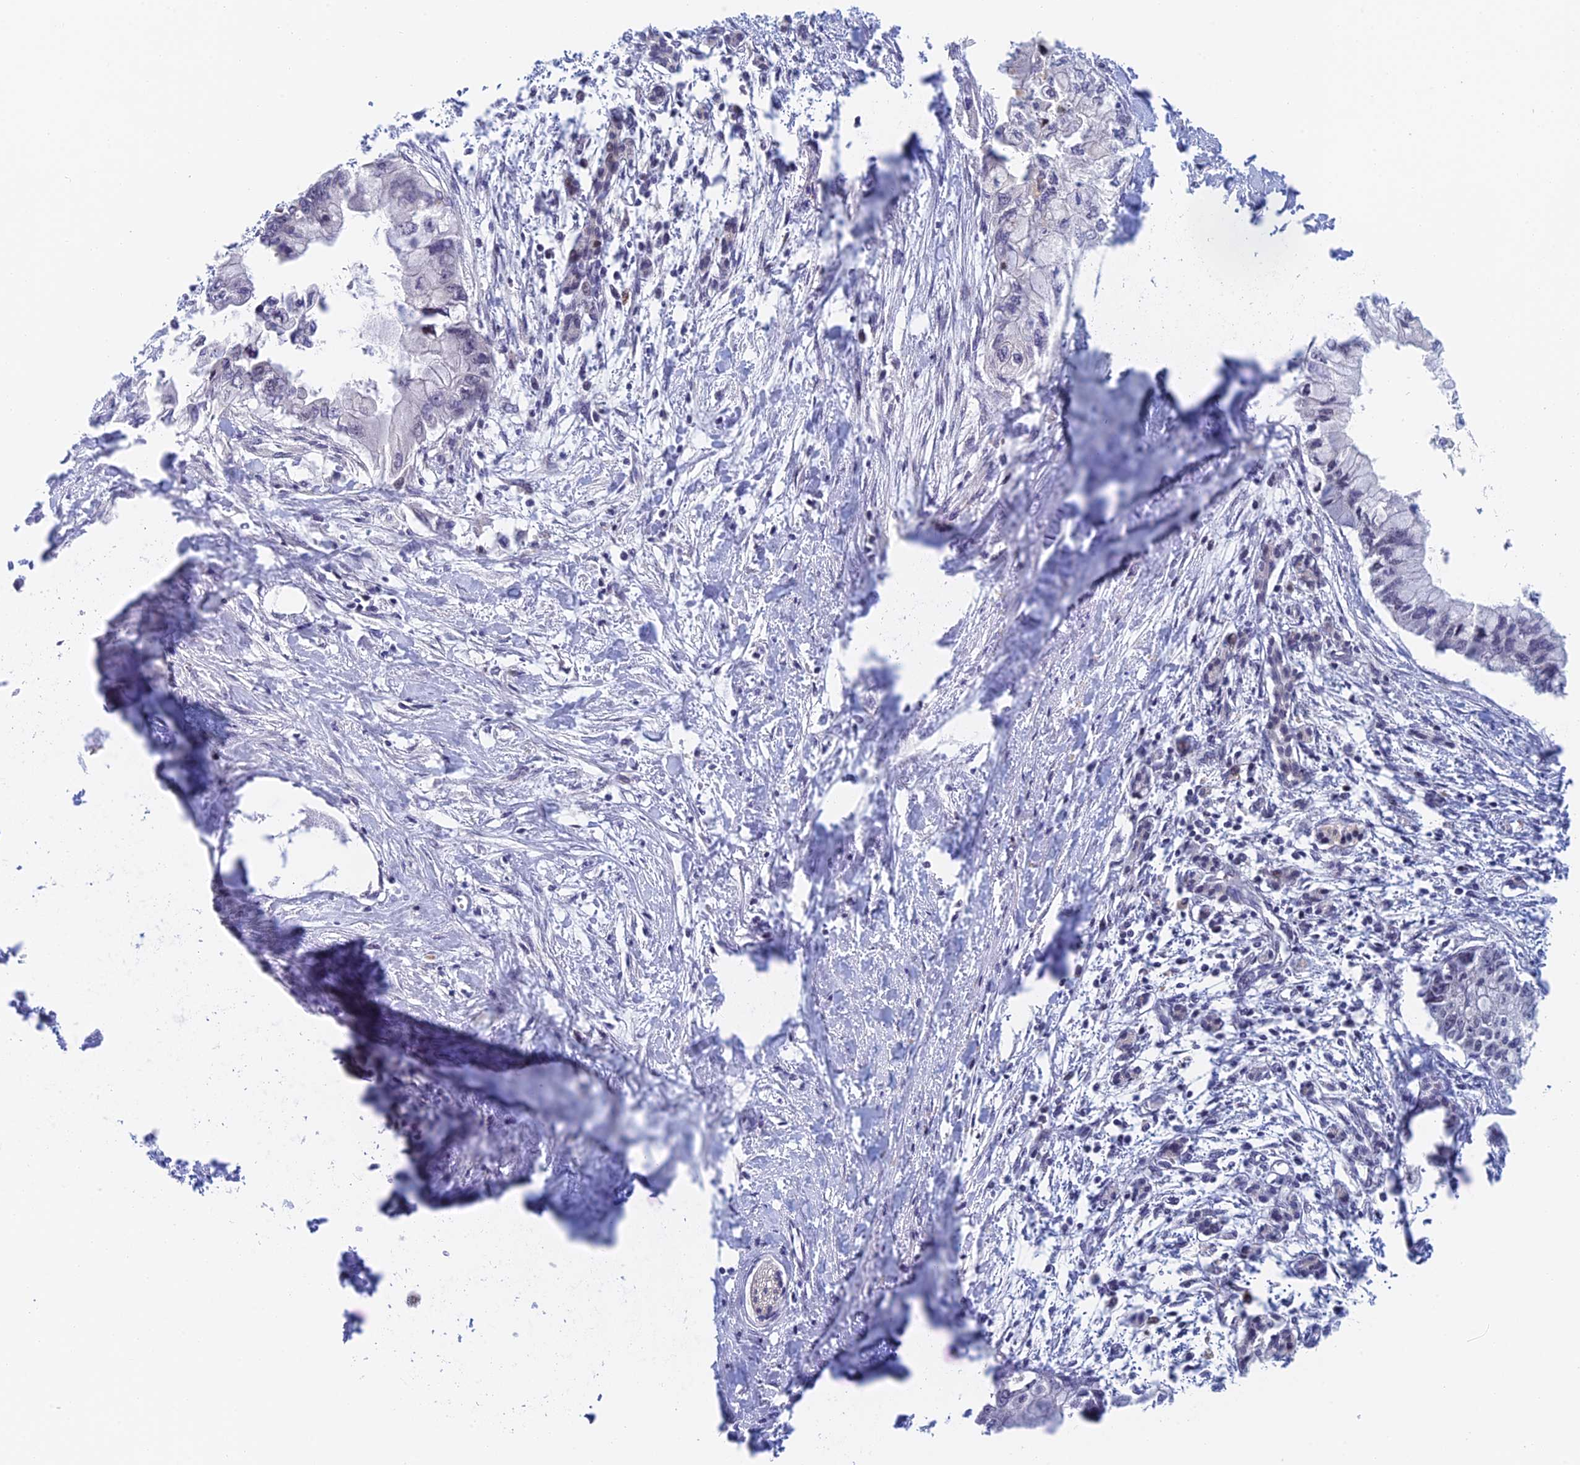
{"staining": {"intensity": "negative", "quantity": "none", "location": "none"}, "tissue": "pancreatic cancer", "cell_type": "Tumor cells", "image_type": "cancer", "snomed": [{"axis": "morphology", "description": "Adenocarcinoma, NOS"}, {"axis": "topography", "description": "Pancreas"}], "caption": "Immunohistochemistry histopathology image of neoplastic tissue: pancreatic adenocarcinoma stained with DAB shows no significant protein expression in tumor cells. (Brightfield microscopy of DAB immunohistochemistry at high magnification).", "gene": "ZUP1", "patient": {"sex": "male", "age": 48}}